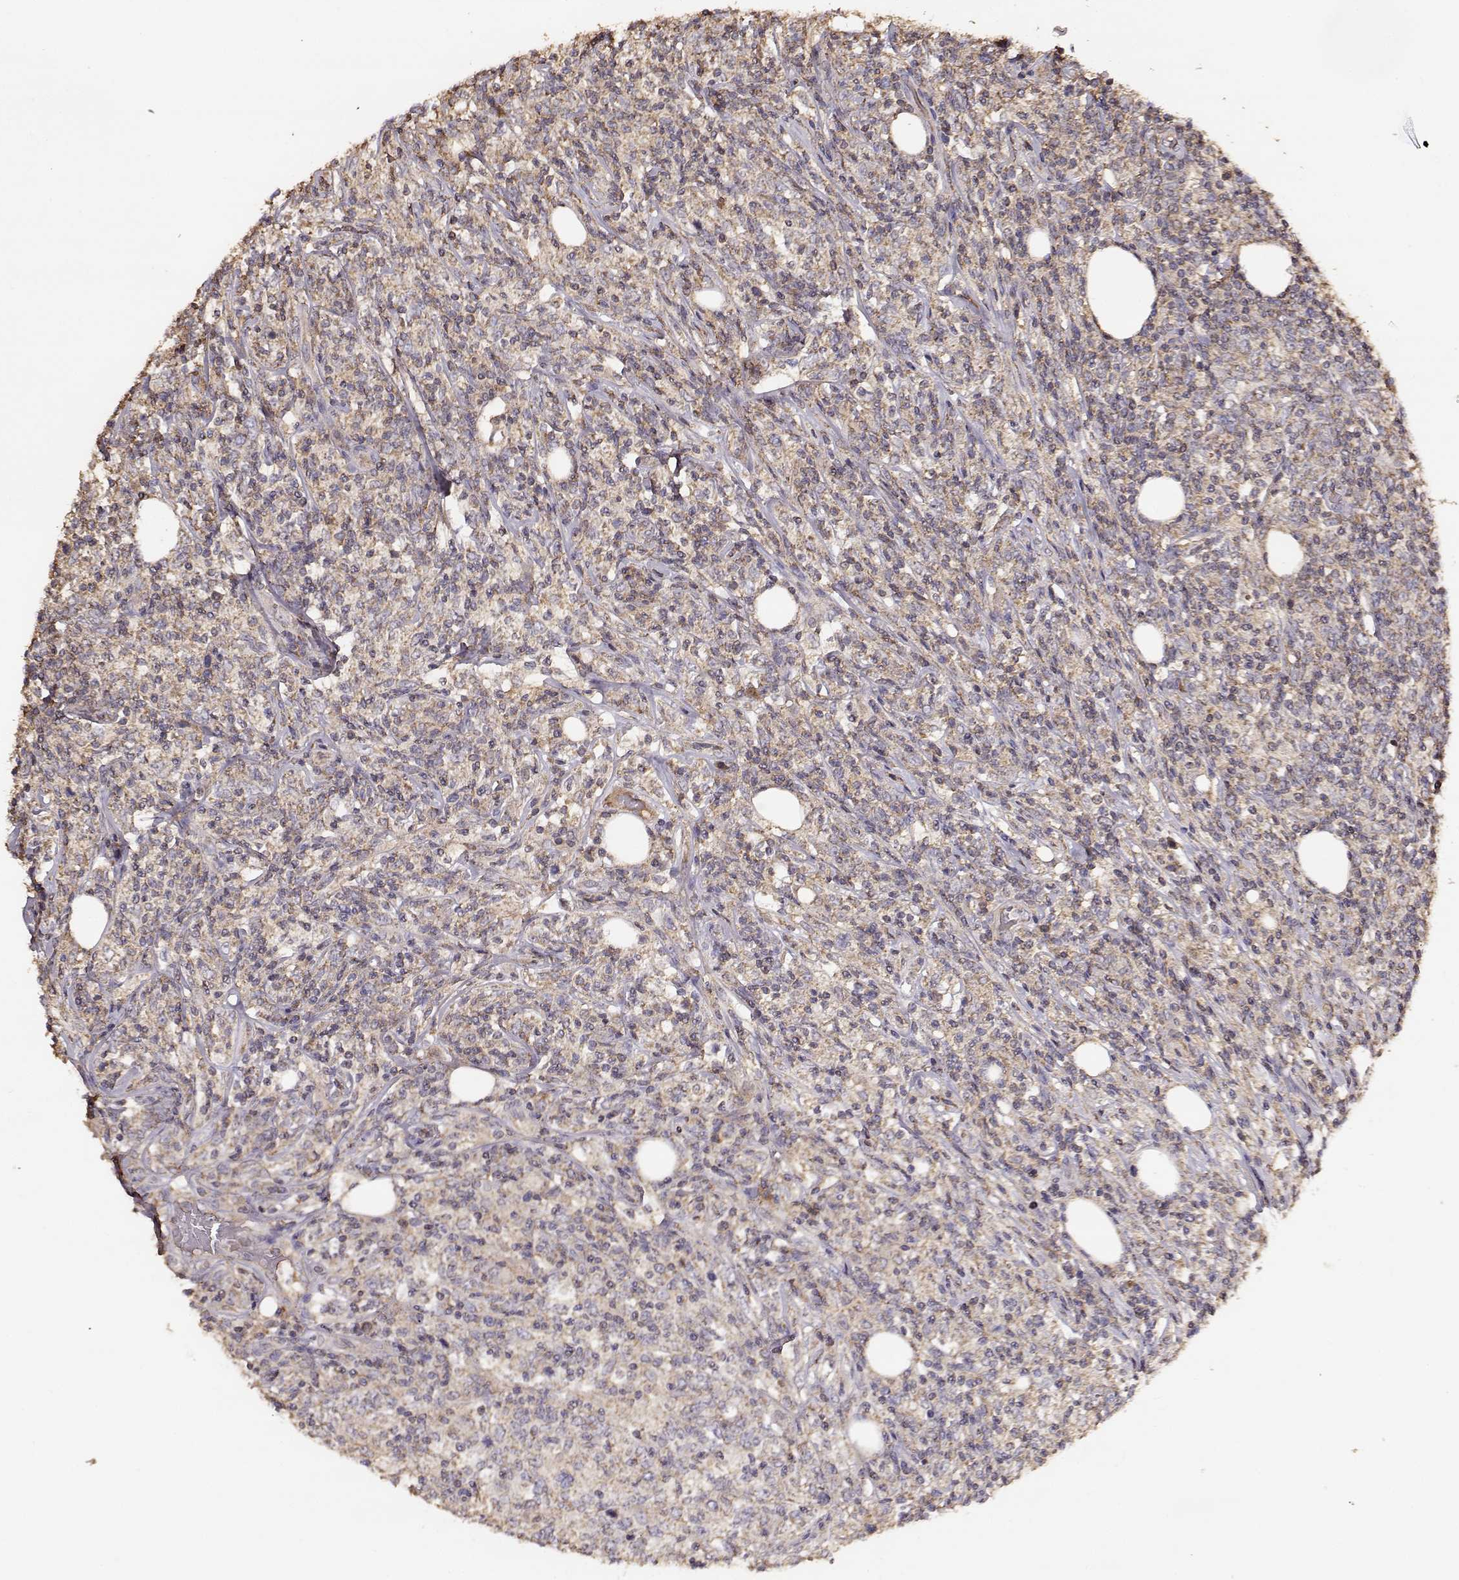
{"staining": {"intensity": "weak", "quantity": ">75%", "location": "cytoplasmic/membranous"}, "tissue": "lymphoma", "cell_type": "Tumor cells", "image_type": "cancer", "snomed": [{"axis": "morphology", "description": "Malignant lymphoma, non-Hodgkin's type, High grade"}, {"axis": "topography", "description": "Lymph node"}], "caption": "This is an image of immunohistochemistry (IHC) staining of lymphoma, which shows weak staining in the cytoplasmic/membranous of tumor cells.", "gene": "TARS3", "patient": {"sex": "female", "age": 84}}